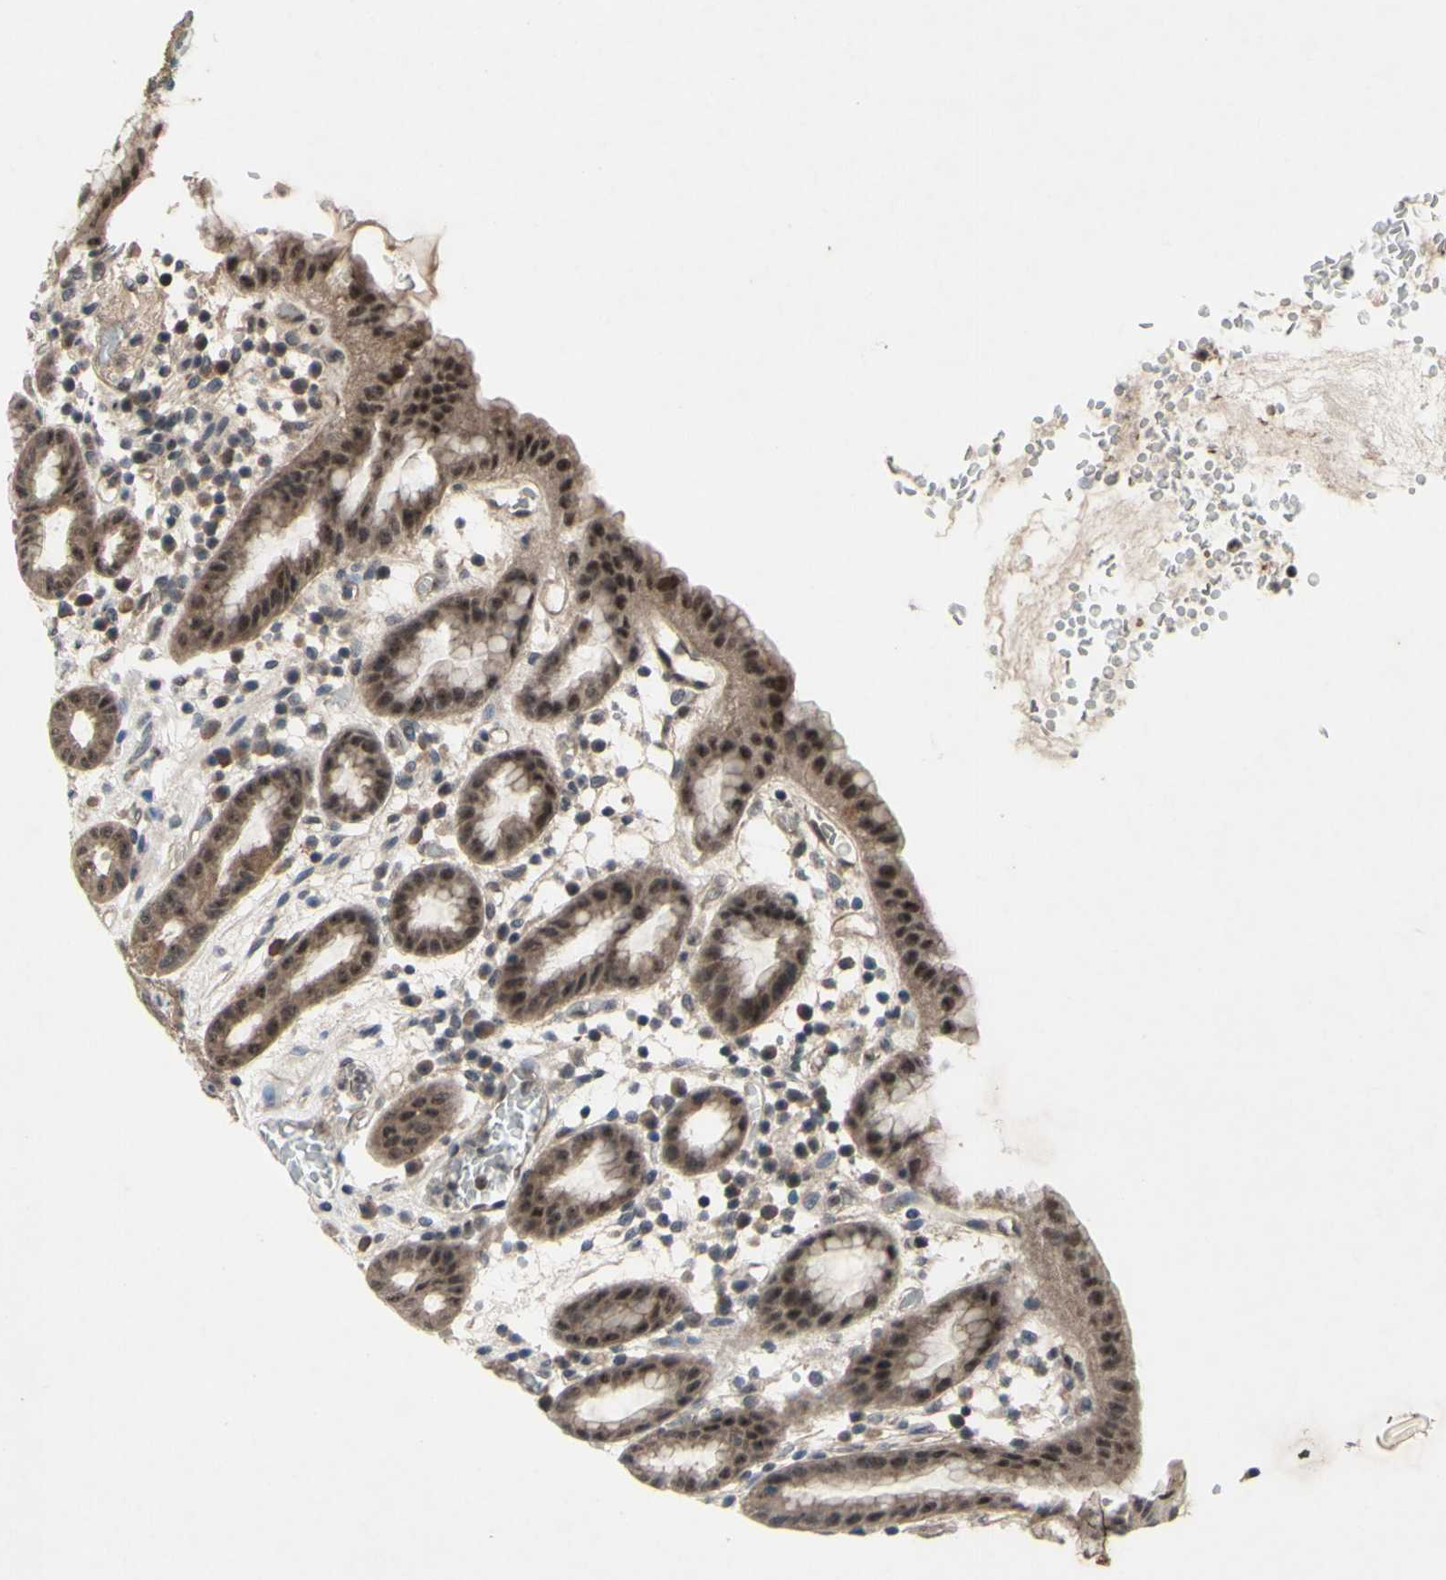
{"staining": {"intensity": "moderate", "quantity": ">75%", "location": "cytoplasmic/membranous,nuclear"}, "tissue": "stomach", "cell_type": "Glandular cells", "image_type": "normal", "snomed": [{"axis": "morphology", "description": "Normal tissue, NOS"}, {"axis": "topography", "description": "Stomach, upper"}], "caption": "About >75% of glandular cells in unremarkable human stomach exhibit moderate cytoplasmic/membranous,nuclear protein positivity as visualized by brown immunohistochemical staining.", "gene": "TRDMT1", "patient": {"sex": "male", "age": 68}}